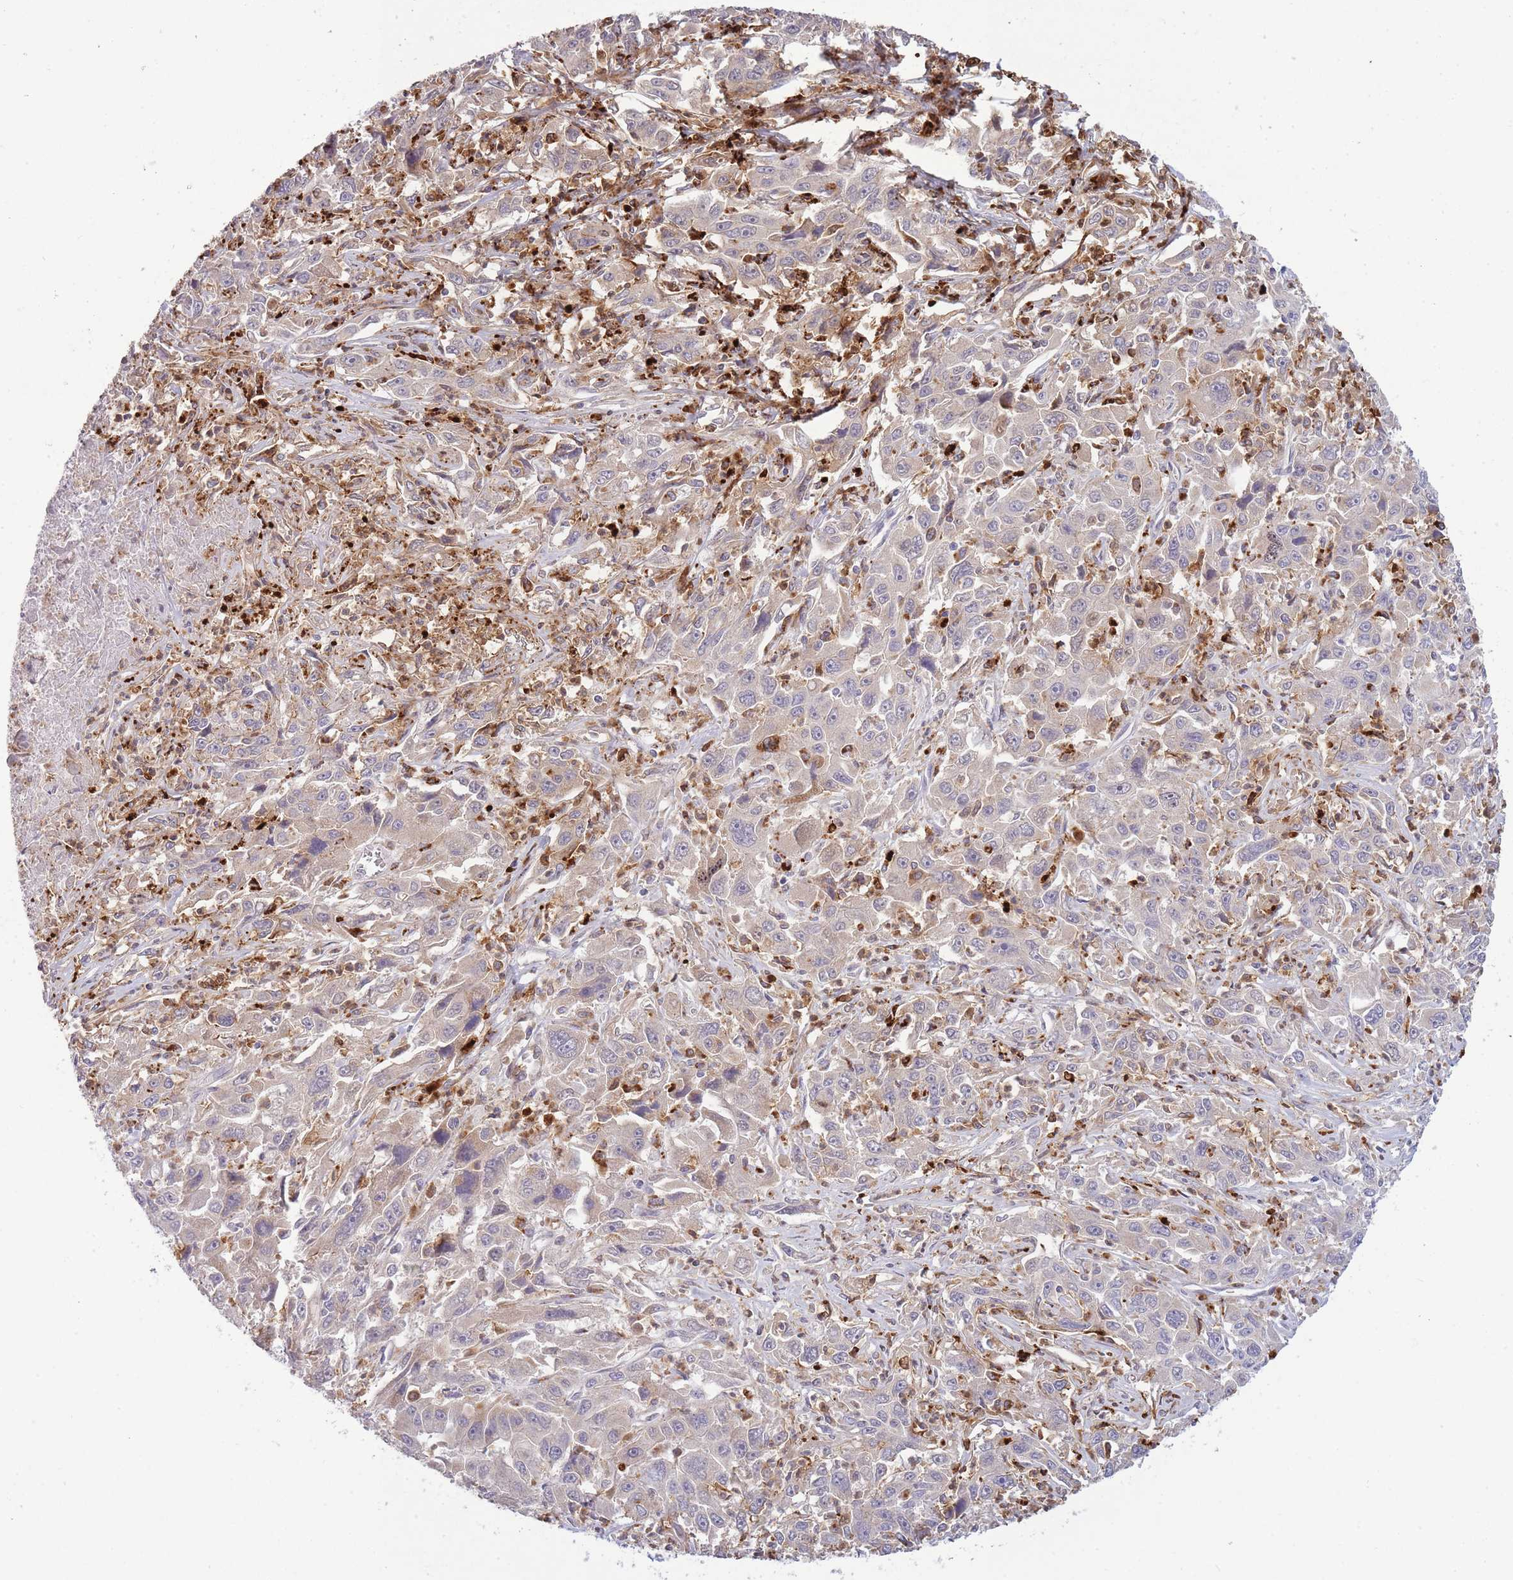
{"staining": {"intensity": "weak", "quantity": "<25%", "location": "cytoplasmic/membranous"}, "tissue": "liver cancer", "cell_type": "Tumor cells", "image_type": "cancer", "snomed": [{"axis": "morphology", "description": "Carcinoma, Hepatocellular, NOS"}, {"axis": "topography", "description": "Liver"}], "caption": "Hepatocellular carcinoma (liver) stained for a protein using IHC exhibits no expression tumor cells.", "gene": "TRIM61", "patient": {"sex": "male", "age": 63}}